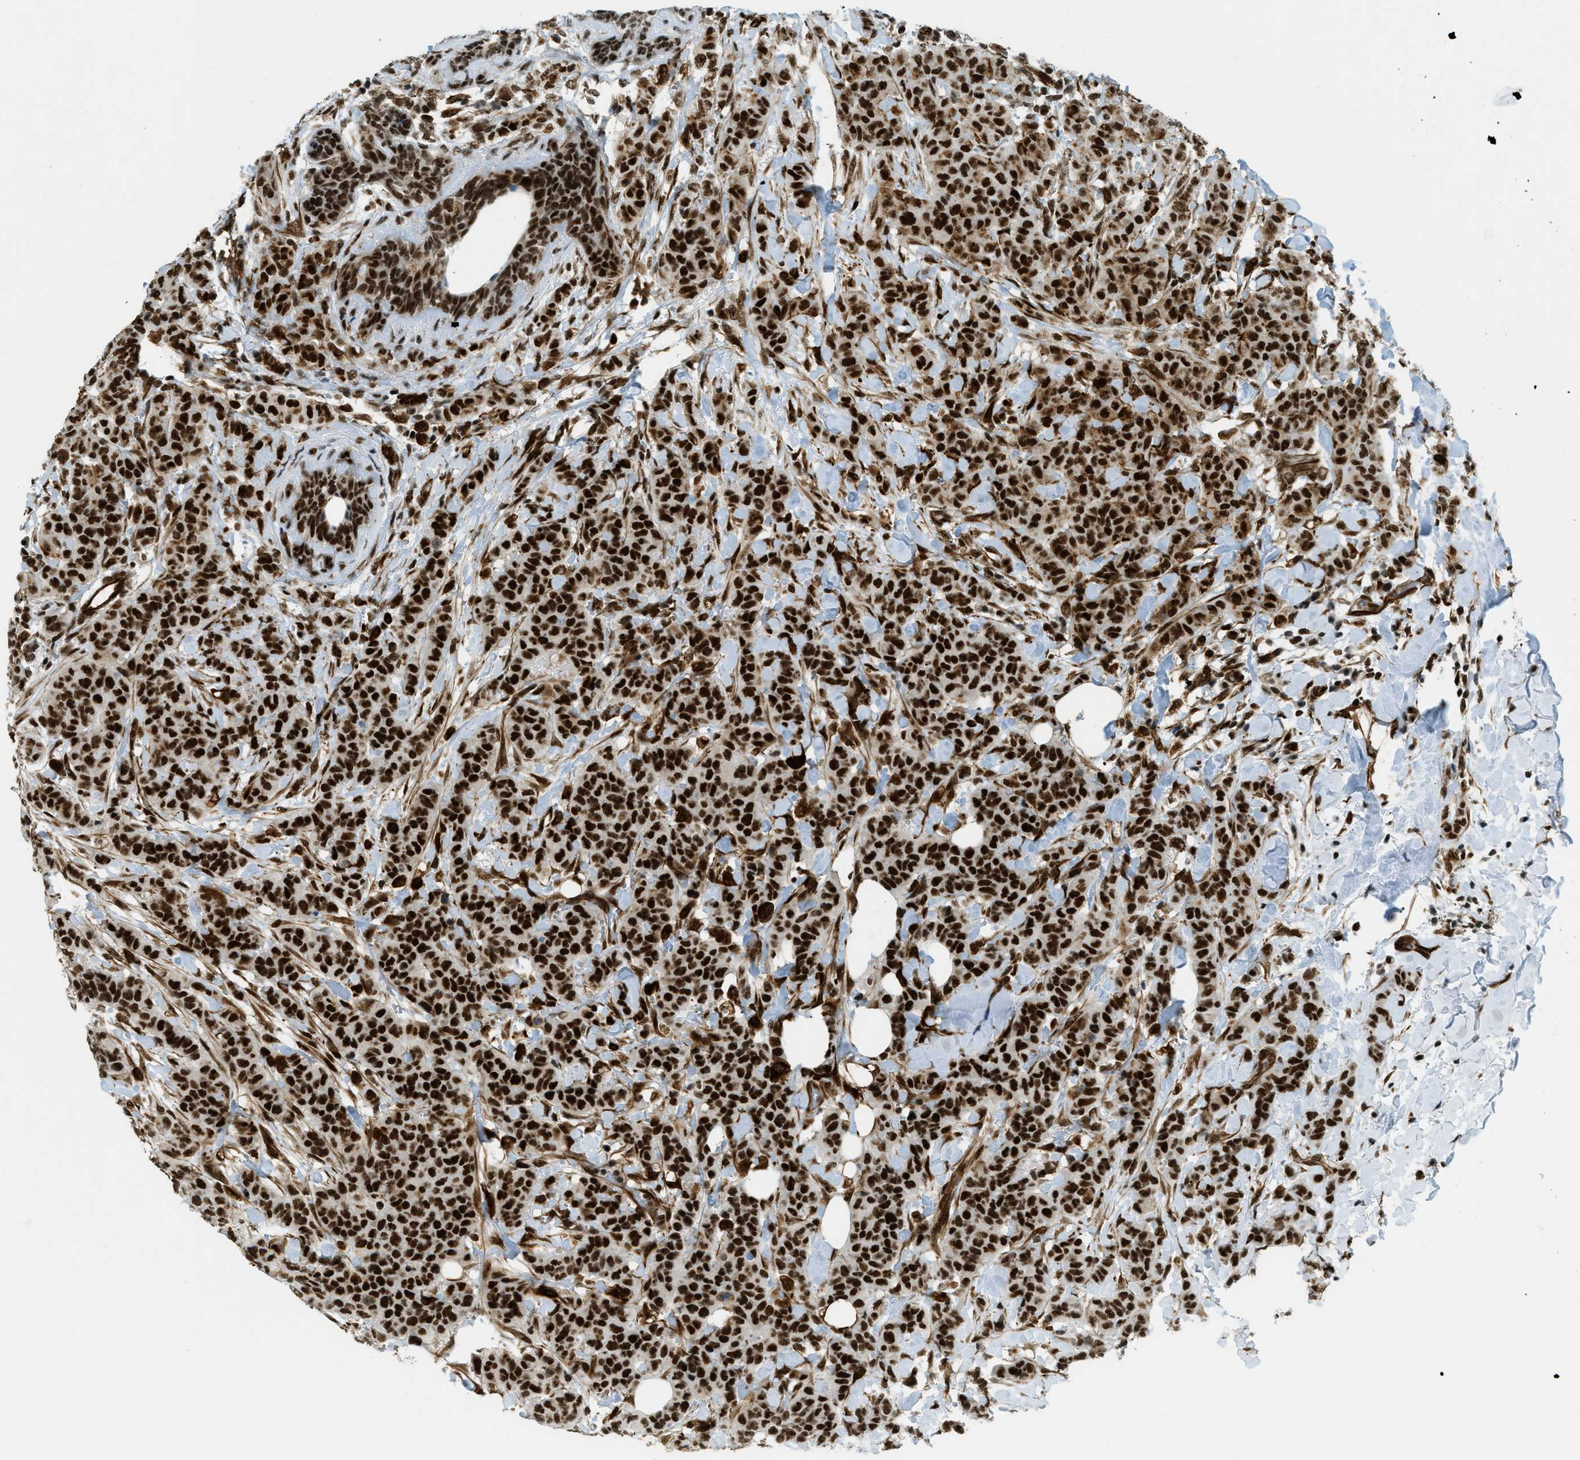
{"staining": {"intensity": "strong", "quantity": ">75%", "location": "nuclear"}, "tissue": "breast cancer", "cell_type": "Tumor cells", "image_type": "cancer", "snomed": [{"axis": "morphology", "description": "Normal tissue, NOS"}, {"axis": "morphology", "description": "Duct carcinoma"}, {"axis": "topography", "description": "Breast"}], "caption": "A micrograph of human breast infiltrating ductal carcinoma stained for a protein exhibits strong nuclear brown staining in tumor cells.", "gene": "ZFR", "patient": {"sex": "female", "age": 40}}